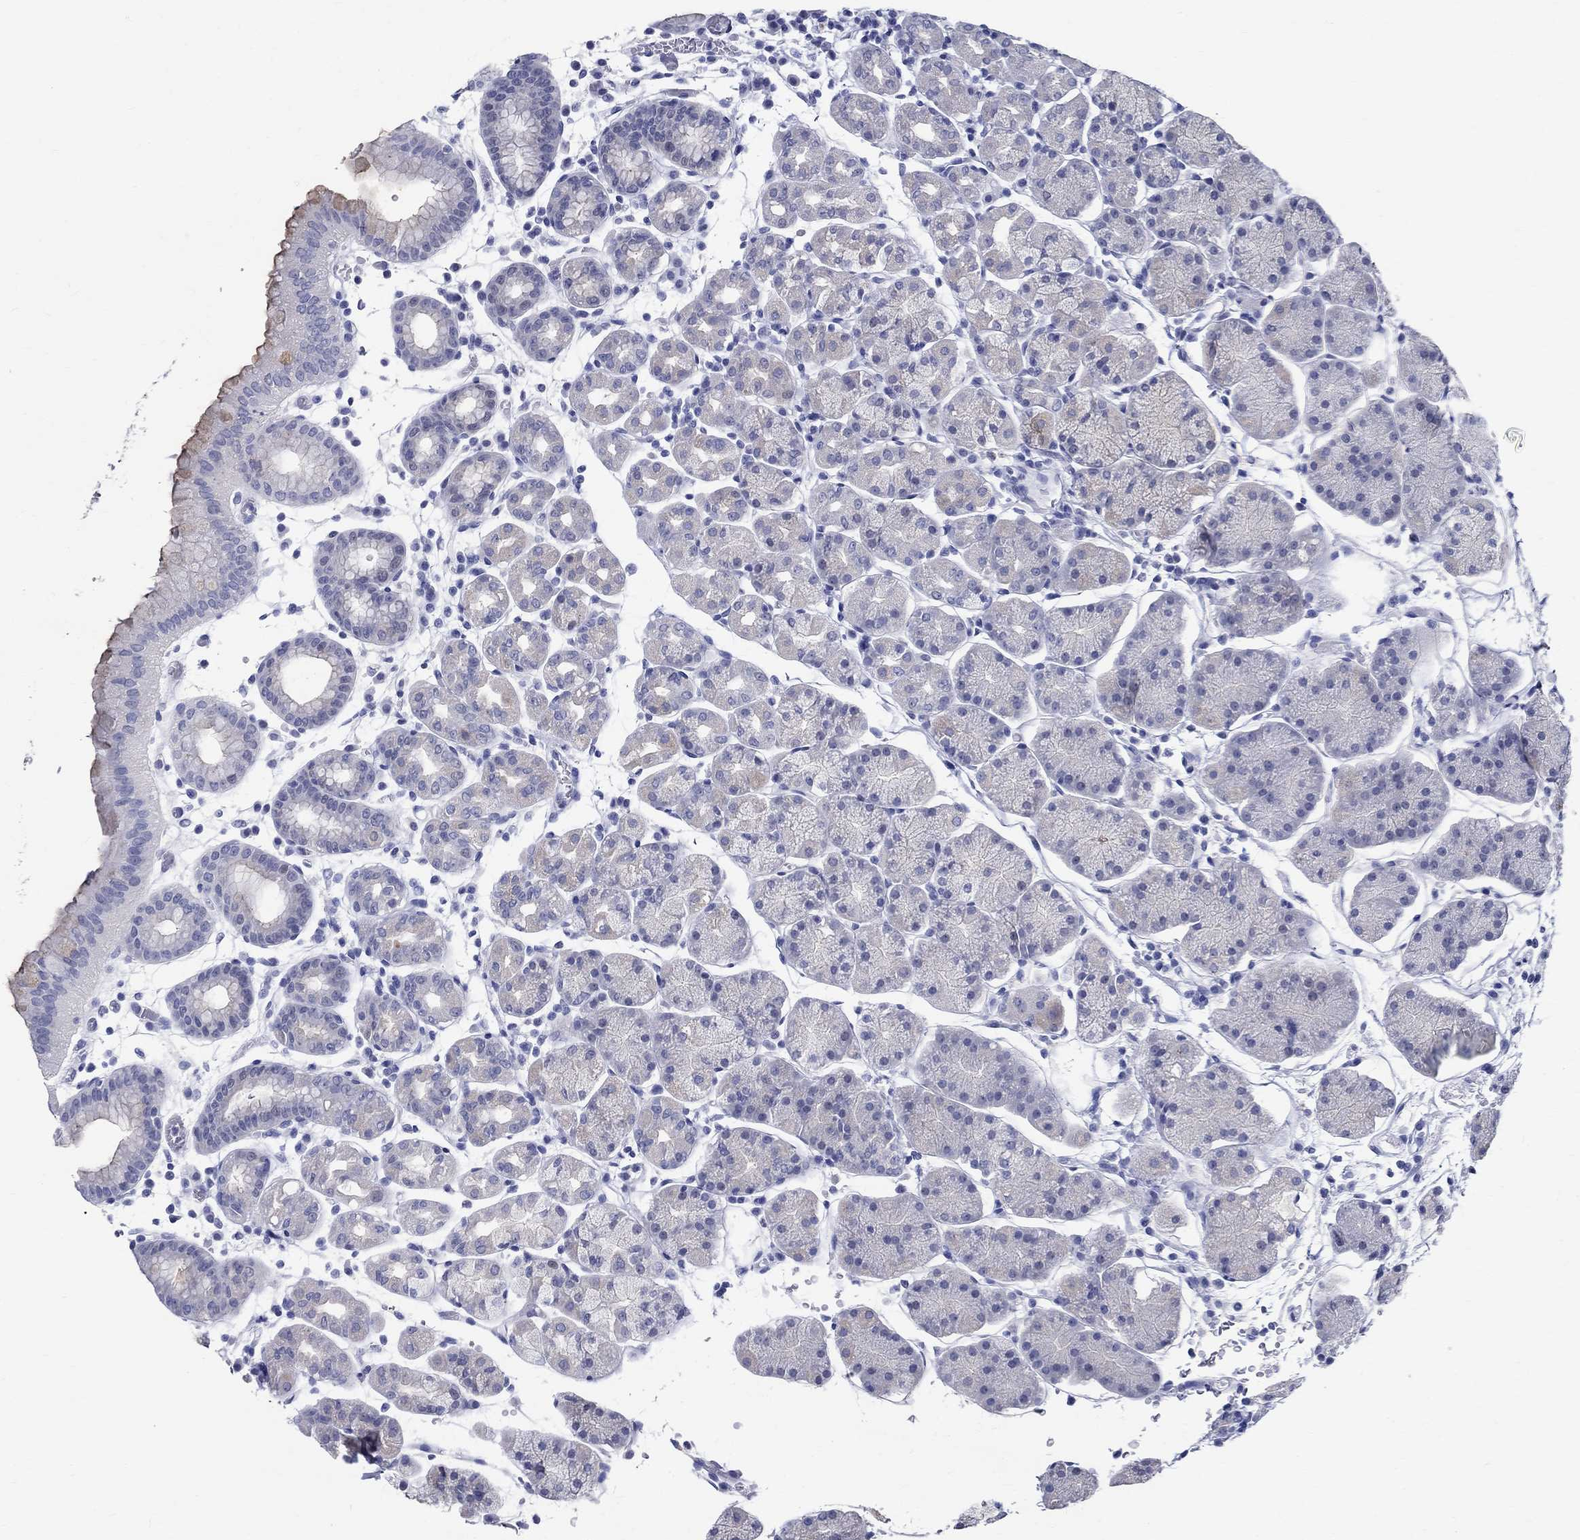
{"staining": {"intensity": "negative", "quantity": "none", "location": "none"}, "tissue": "stomach", "cell_type": "Glandular cells", "image_type": "normal", "snomed": [{"axis": "morphology", "description": "Normal tissue, NOS"}, {"axis": "topography", "description": "Stomach"}], "caption": "IHC photomicrograph of unremarkable stomach: stomach stained with DAB shows no significant protein staining in glandular cells.", "gene": "BSPRY", "patient": {"sex": "male", "age": 54}}